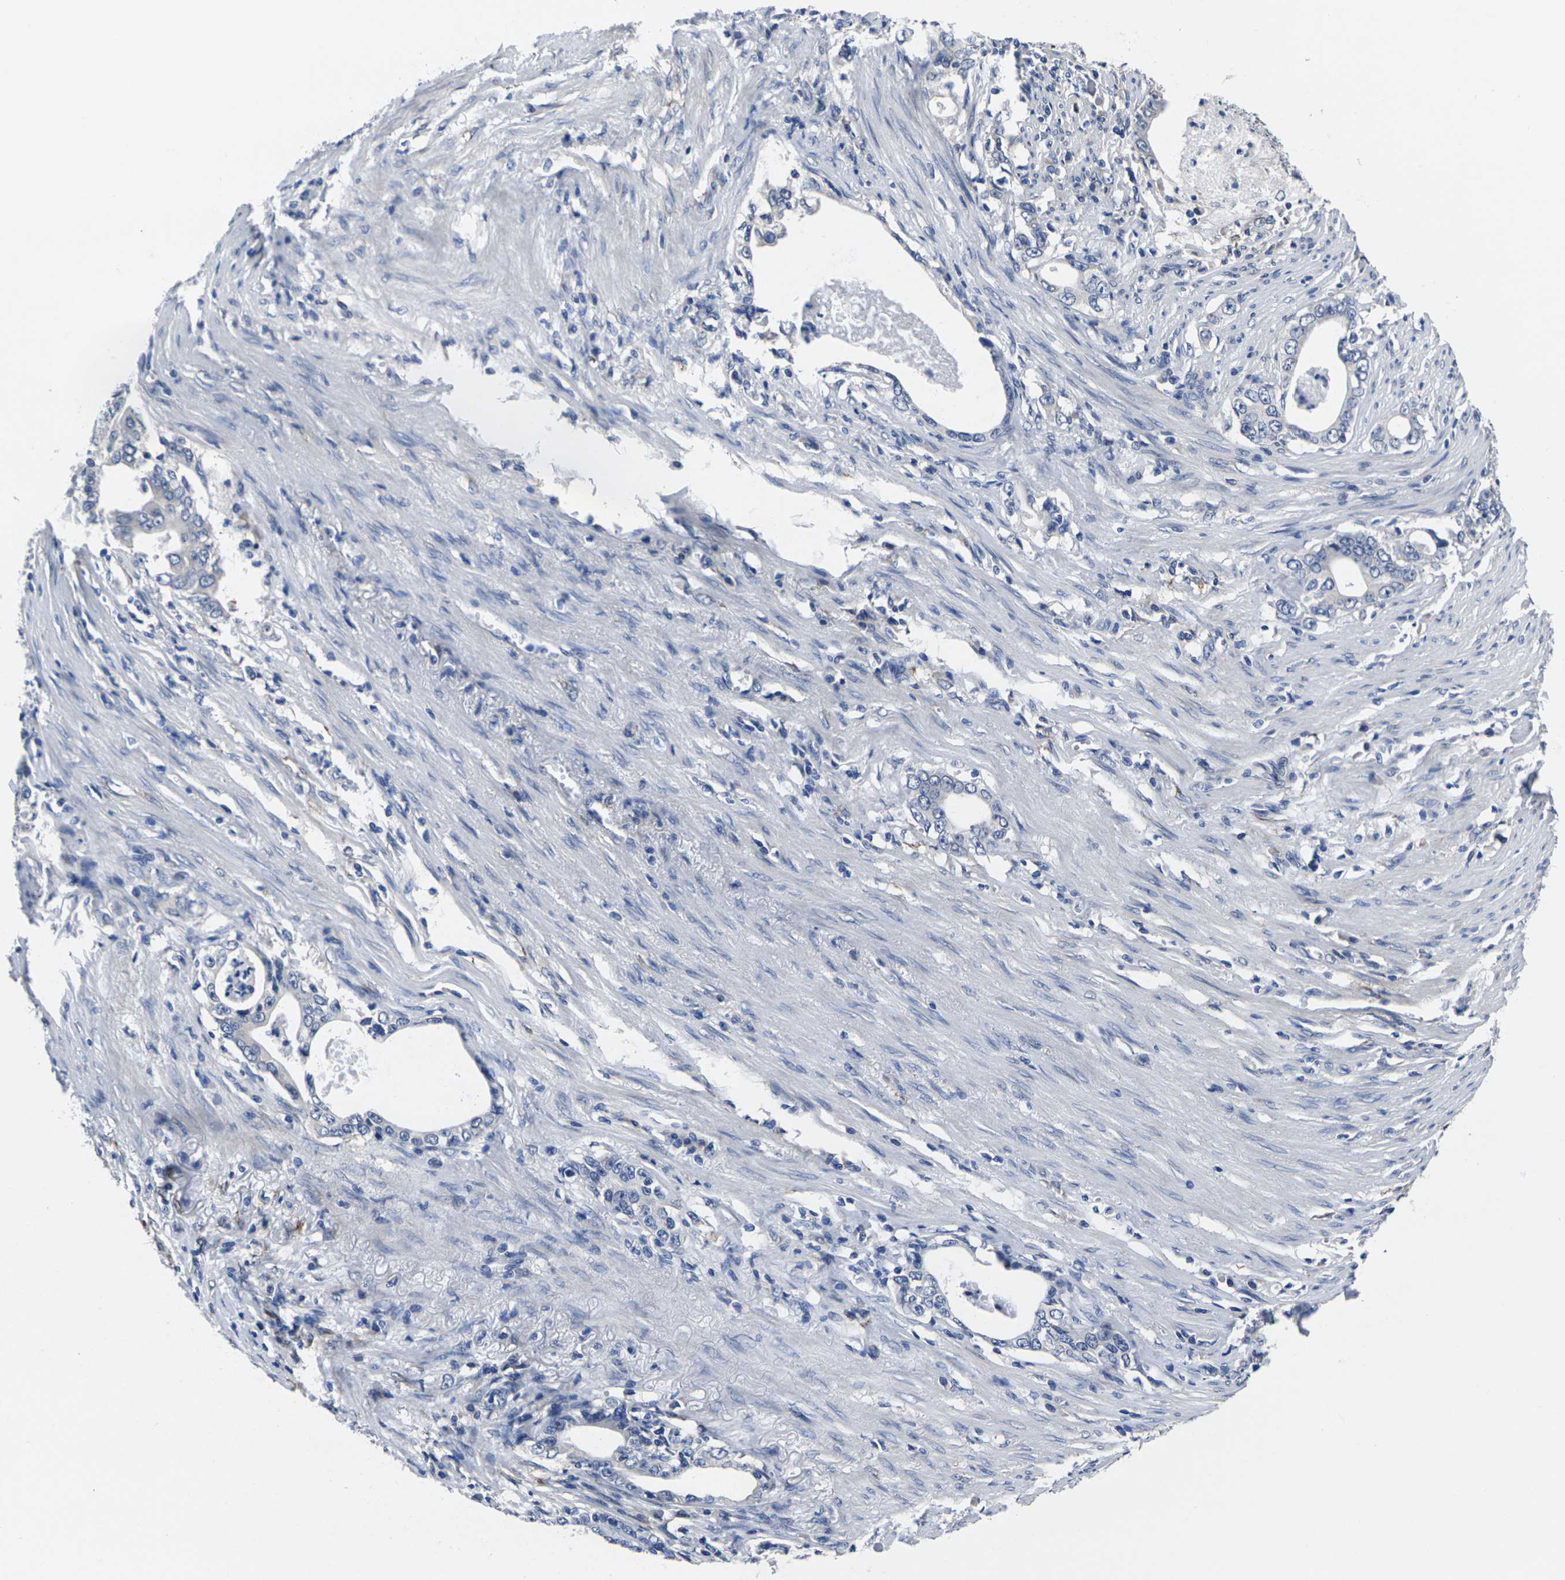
{"staining": {"intensity": "negative", "quantity": "none", "location": "none"}, "tissue": "stomach cancer", "cell_type": "Tumor cells", "image_type": "cancer", "snomed": [{"axis": "morphology", "description": "Adenocarcinoma, NOS"}, {"axis": "topography", "description": "Stomach, lower"}], "caption": "Stomach cancer stained for a protein using immunohistochemistry (IHC) shows no positivity tumor cells.", "gene": "CYP2C8", "patient": {"sex": "female", "age": 72}}